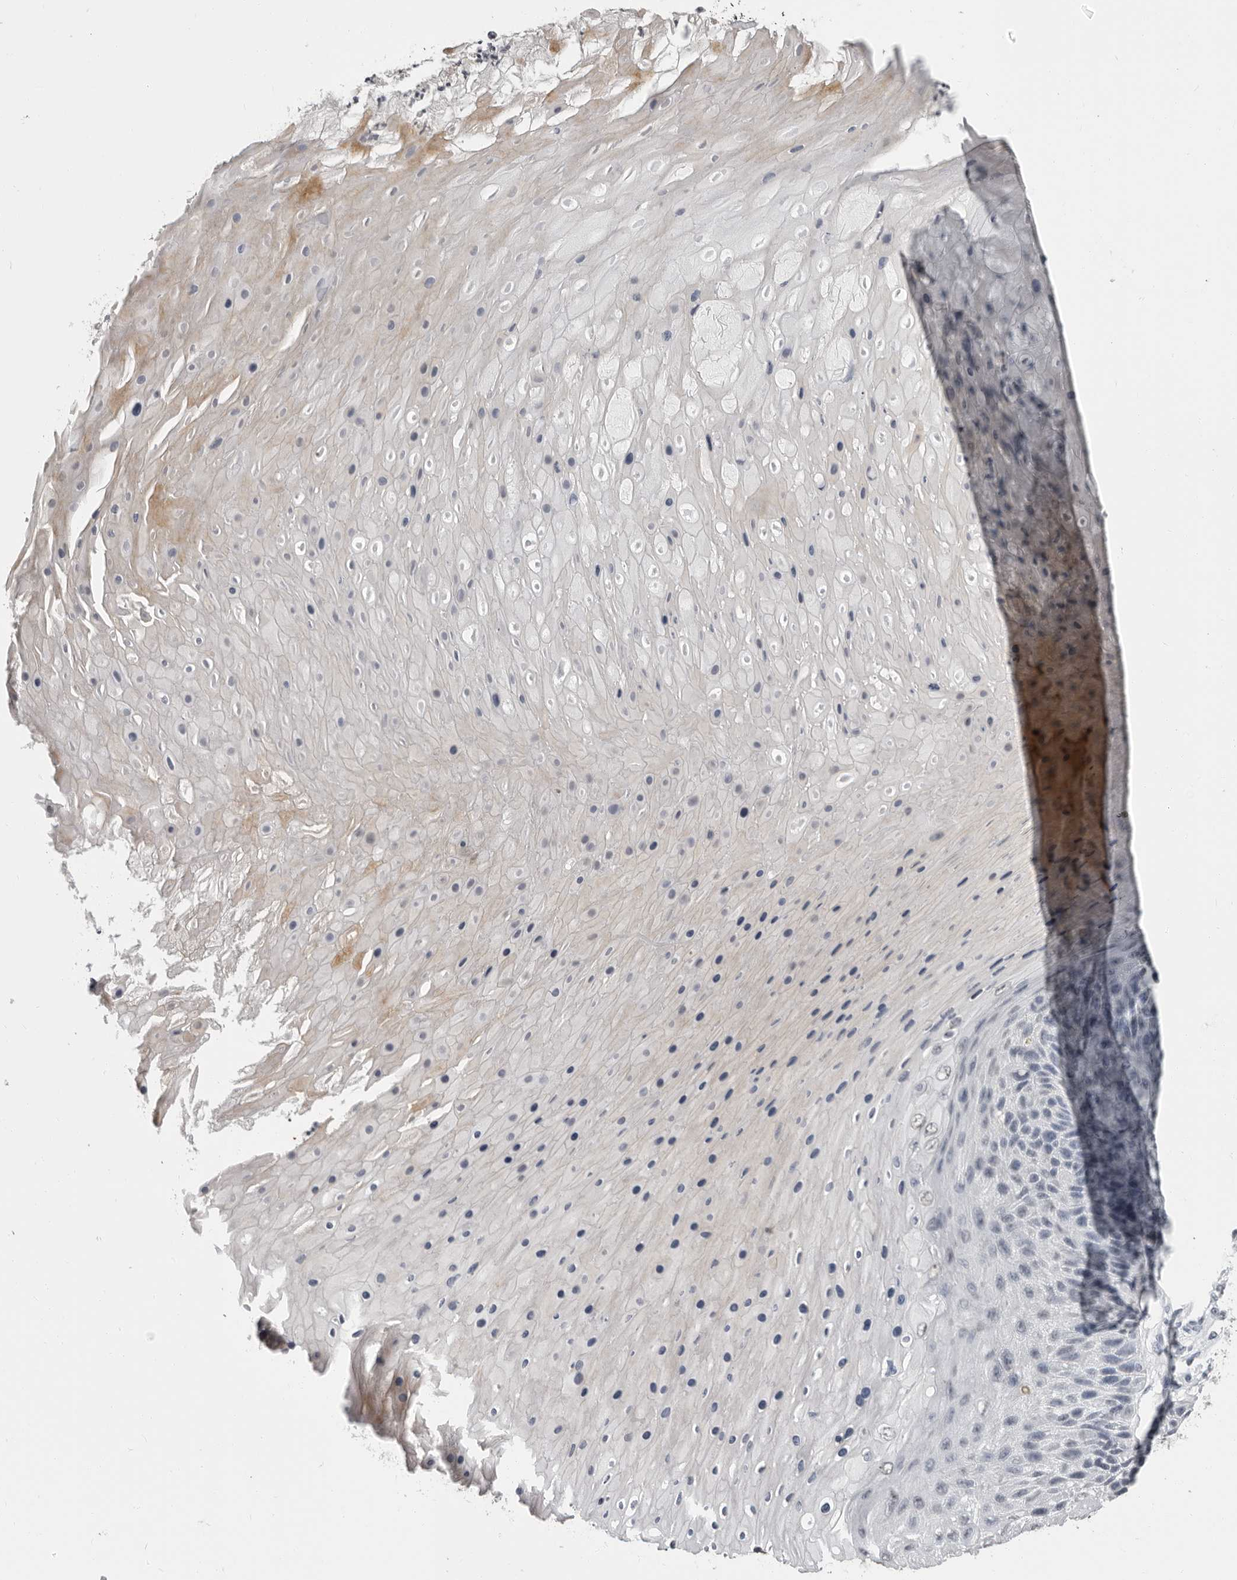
{"staining": {"intensity": "weak", "quantity": "<25%", "location": "nuclear"}, "tissue": "skin cancer", "cell_type": "Tumor cells", "image_type": "cancer", "snomed": [{"axis": "morphology", "description": "Squamous cell carcinoma, NOS"}, {"axis": "topography", "description": "Skin"}], "caption": "High magnification brightfield microscopy of skin cancer stained with DAB (3,3'-diaminobenzidine) (brown) and counterstained with hematoxylin (blue): tumor cells show no significant expression.", "gene": "HEPACAM", "patient": {"sex": "female", "age": 88}}